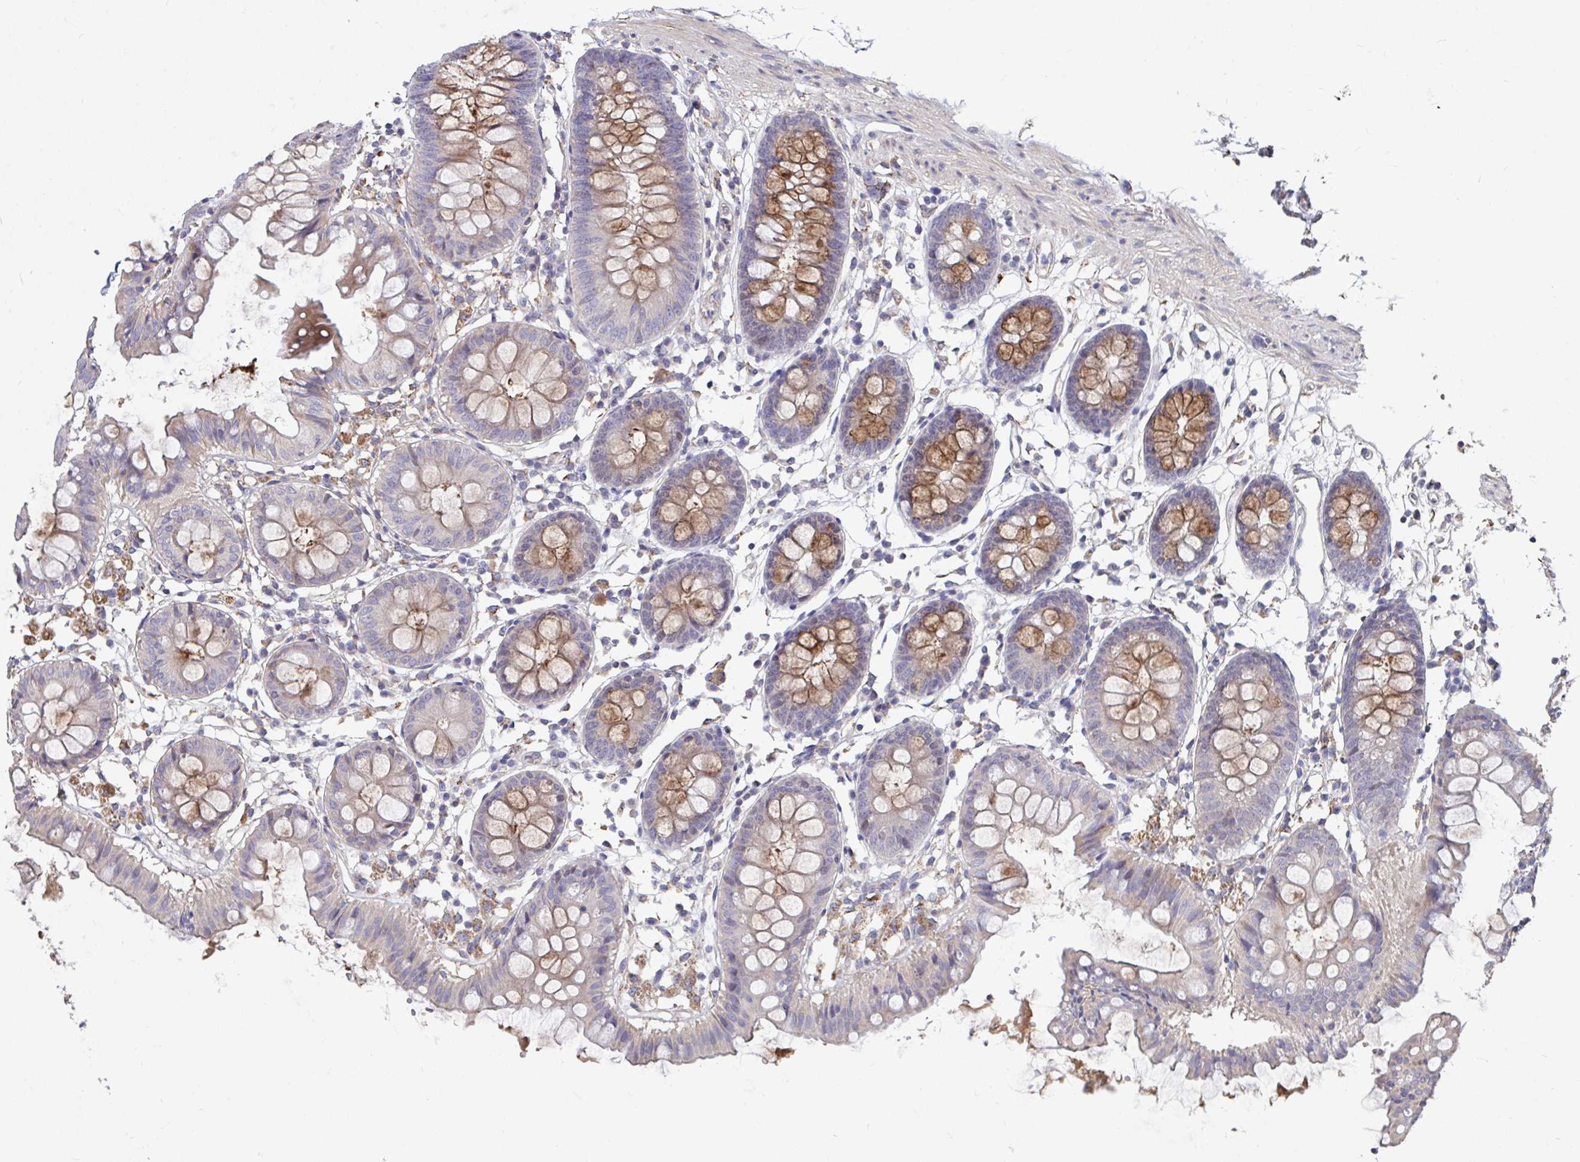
{"staining": {"intensity": "moderate", "quantity": ">75%", "location": "cytoplasmic/membranous"}, "tissue": "colon", "cell_type": "Endothelial cells", "image_type": "normal", "snomed": [{"axis": "morphology", "description": "Normal tissue, NOS"}, {"axis": "topography", "description": "Colon"}], "caption": "Immunohistochemistry (IHC) (DAB) staining of normal colon reveals moderate cytoplasmic/membranous protein expression in about >75% of endothelial cells.", "gene": "FAM156A", "patient": {"sex": "female", "age": 84}}